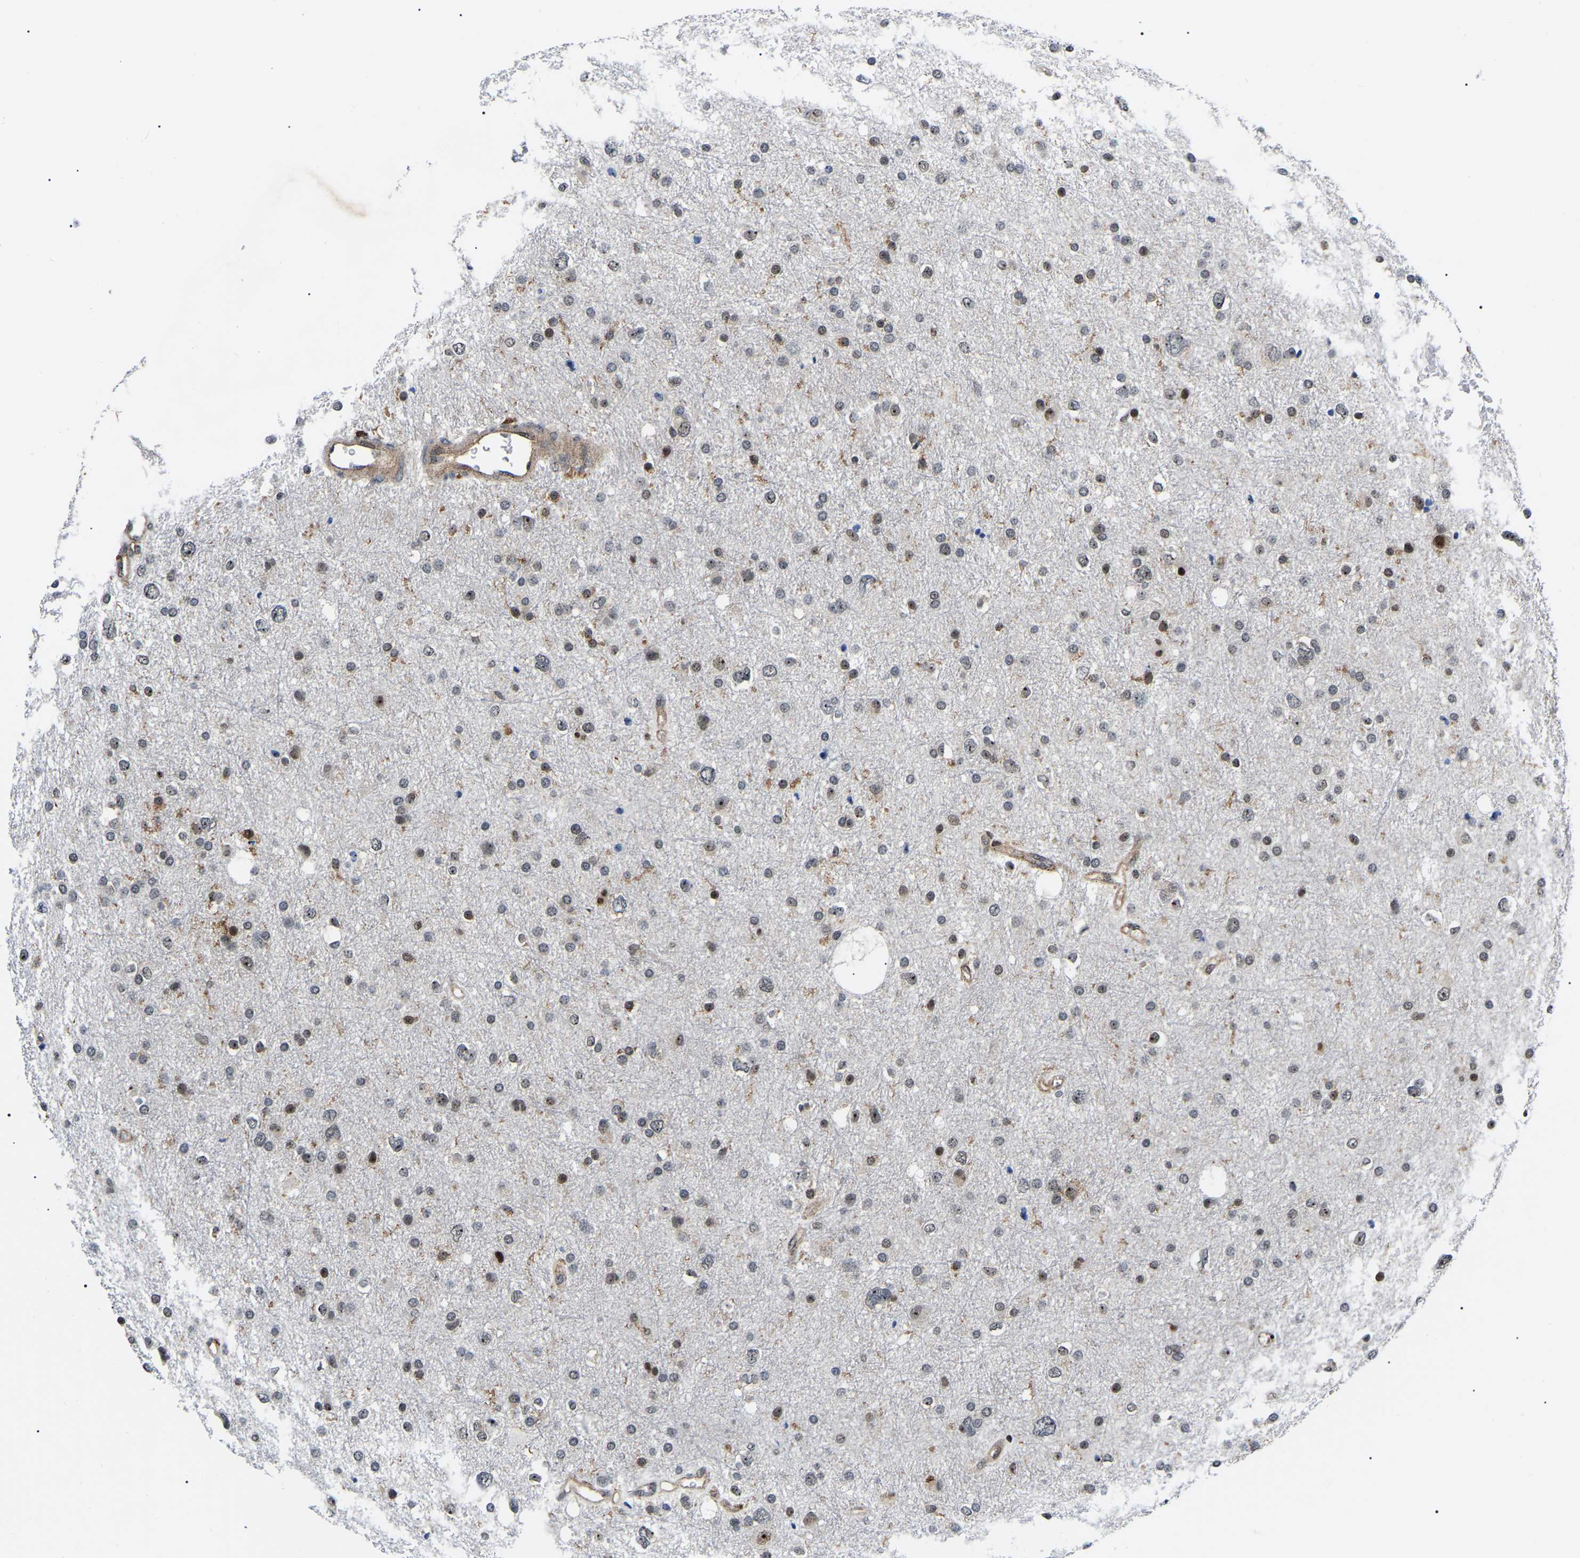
{"staining": {"intensity": "moderate", "quantity": "25%-75%", "location": "nuclear"}, "tissue": "glioma", "cell_type": "Tumor cells", "image_type": "cancer", "snomed": [{"axis": "morphology", "description": "Glioma, malignant, Low grade"}, {"axis": "topography", "description": "Brain"}], "caption": "There is medium levels of moderate nuclear expression in tumor cells of low-grade glioma (malignant), as demonstrated by immunohistochemical staining (brown color).", "gene": "RRP1B", "patient": {"sex": "female", "age": 37}}